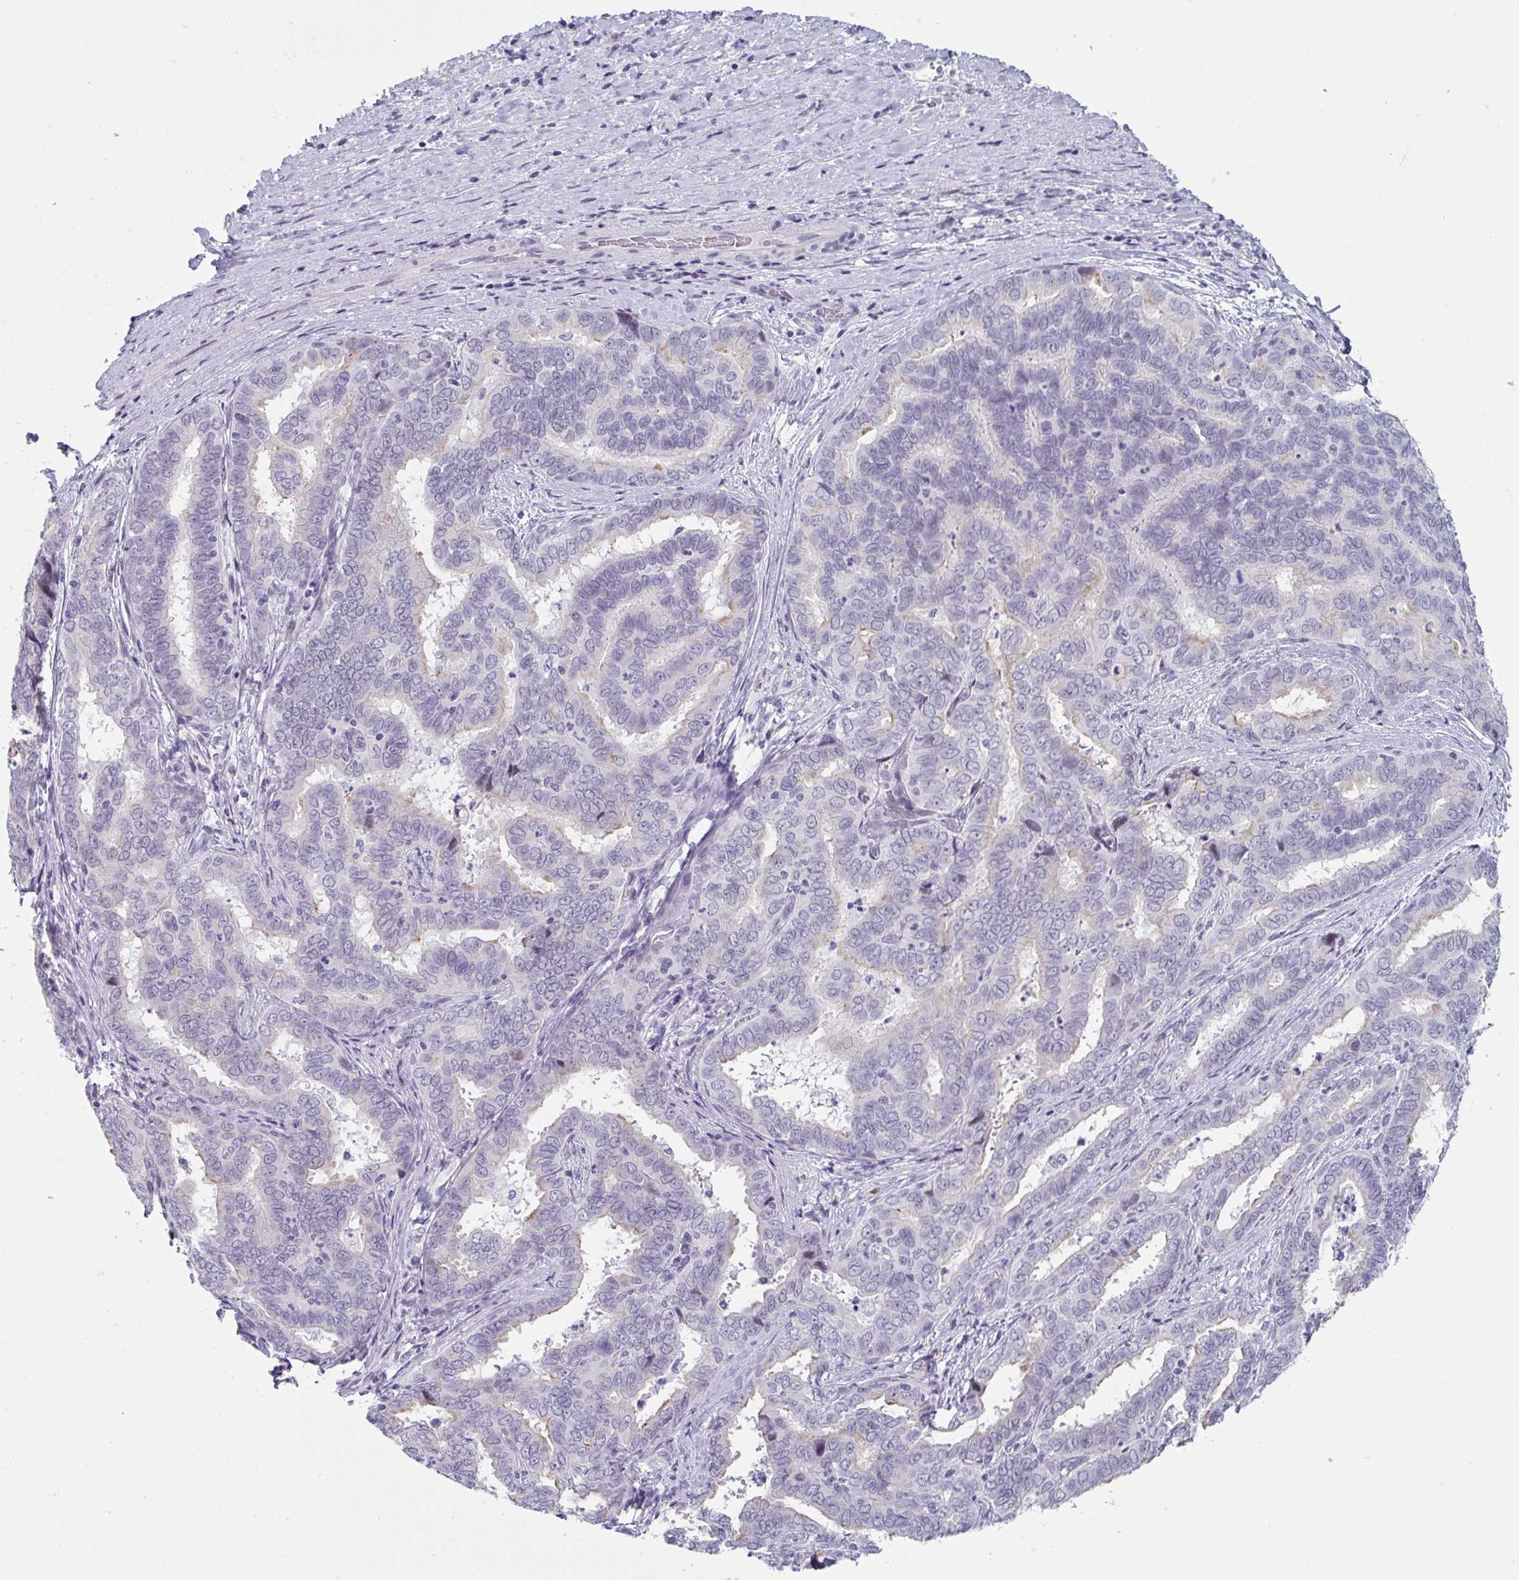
{"staining": {"intensity": "weak", "quantity": "<25%", "location": "cytoplasmic/membranous"}, "tissue": "liver cancer", "cell_type": "Tumor cells", "image_type": "cancer", "snomed": [{"axis": "morphology", "description": "Cholangiocarcinoma"}, {"axis": "topography", "description": "Liver"}], "caption": "This image is of liver cholangiocarcinoma stained with immunohistochemistry to label a protein in brown with the nuclei are counter-stained blue. There is no staining in tumor cells.", "gene": "VSIG10L", "patient": {"sex": "female", "age": 64}}